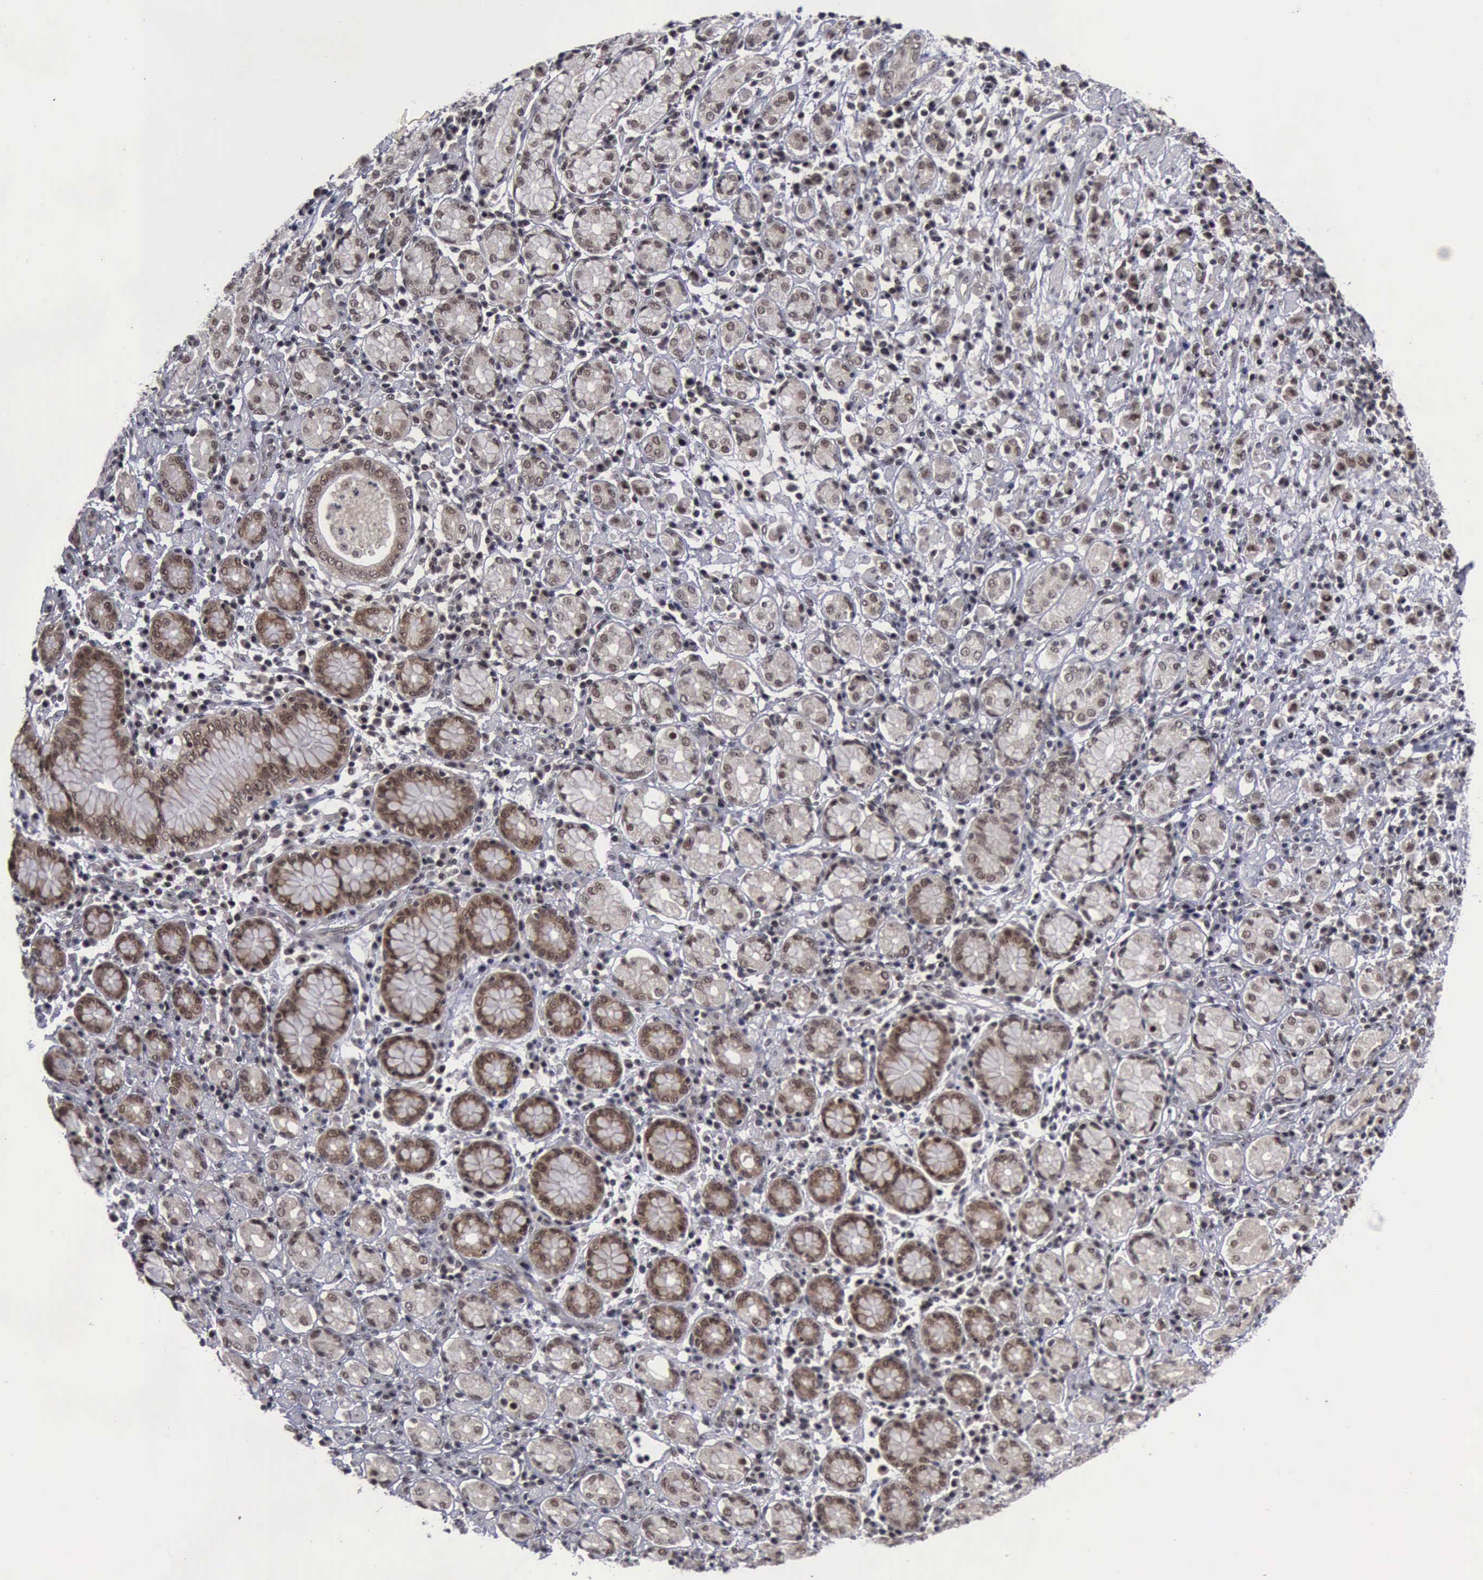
{"staining": {"intensity": "moderate", "quantity": ">75%", "location": "cytoplasmic/membranous,nuclear"}, "tissue": "stomach cancer", "cell_type": "Tumor cells", "image_type": "cancer", "snomed": [{"axis": "morphology", "description": "Adenocarcinoma, NOS"}, {"axis": "topography", "description": "Stomach, lower"}], "caption": "An IHC micrograph of neoplastic tissue is shown. Protein staining in brown highlights moderate cytoplasmic/membranous and nuclear positivity in stomach cancer (adenocarcinoma) within tumor cells. (IHC, brightfield microscopy, high magnification).", "gene": "ATM", "patient": {"sex": "male", "age": 88}}